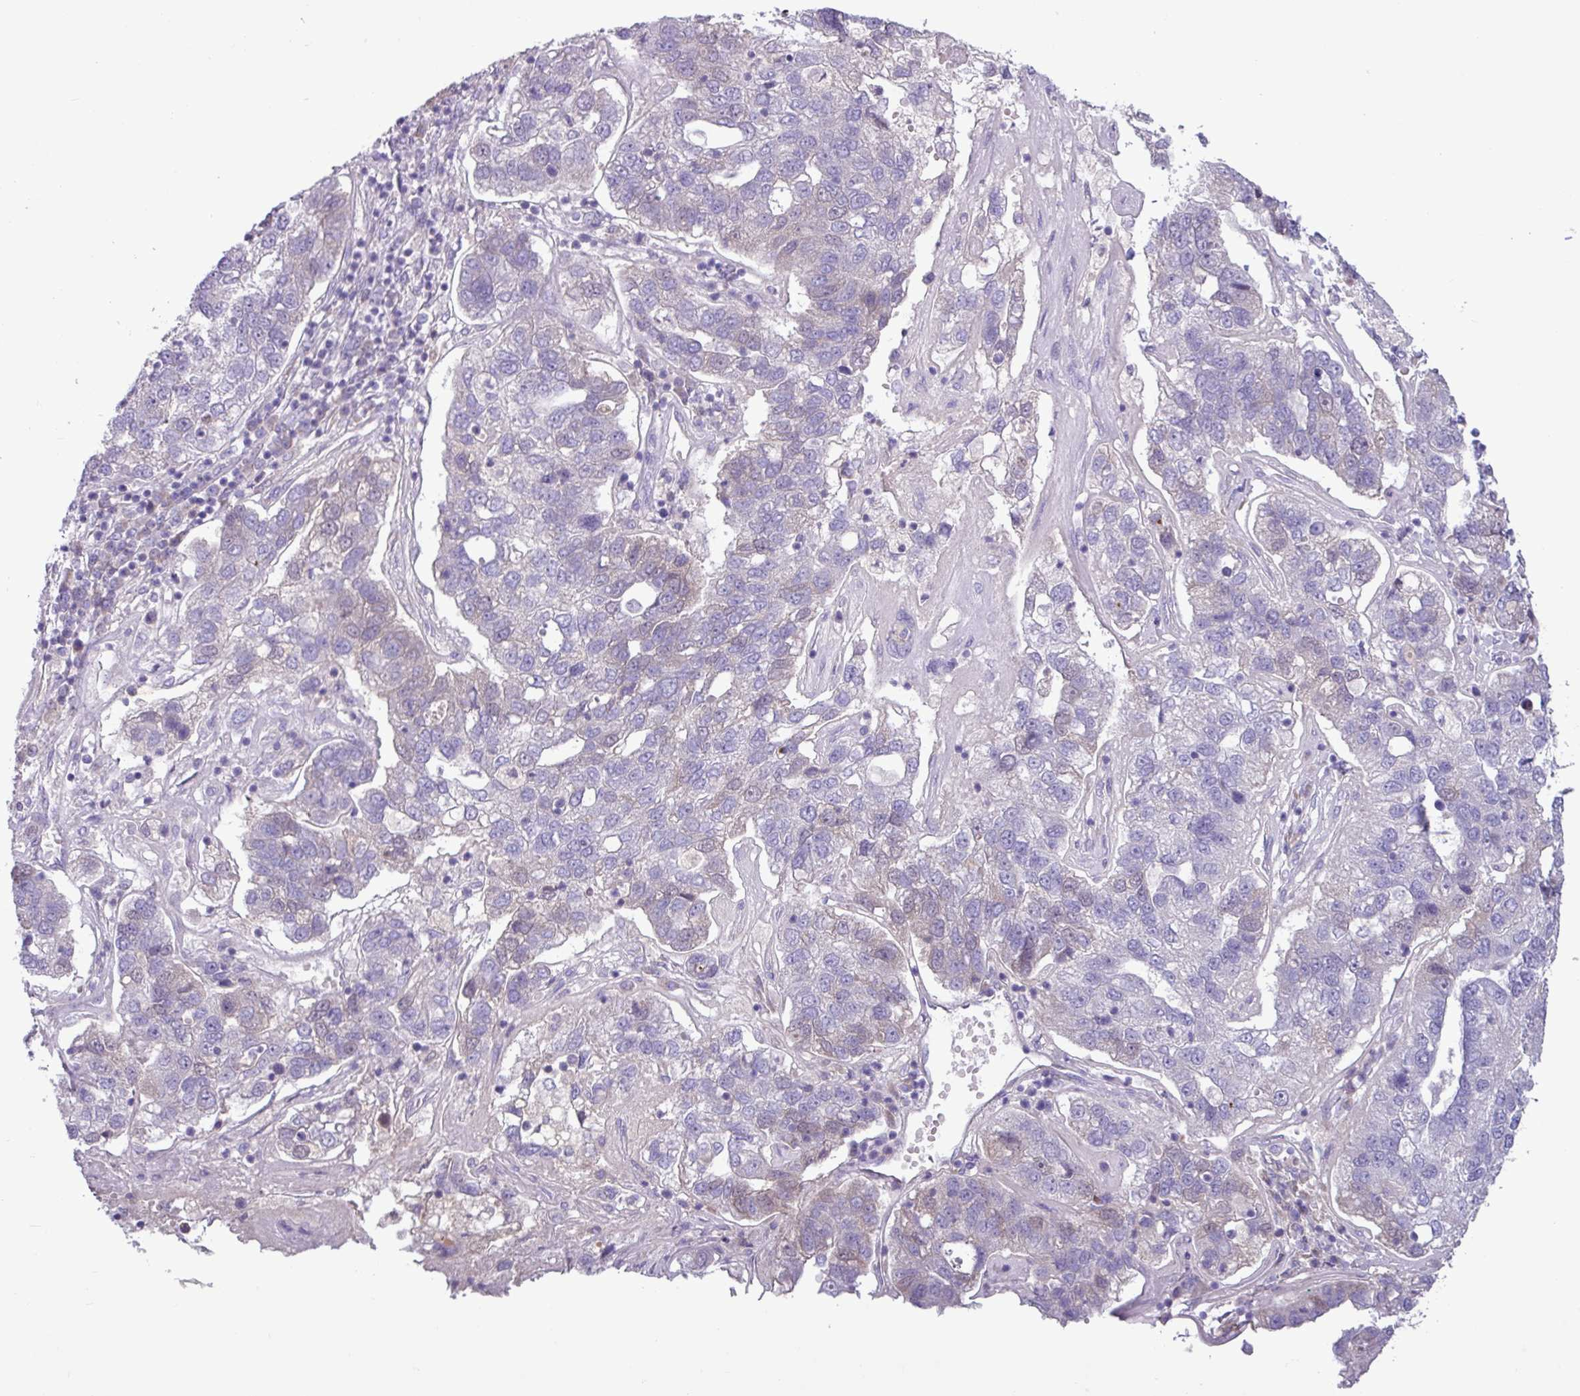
{"staining": {"intensity": "negative", "quantity": "none", "location": "none"}, "tissue": "pancreatic cancer", "cell_type": "Tumor cells", "image_type": "cancer", "snomed": [{"axis": "morphology", "description": "Adenocarcinoma, NOS"}, {"axis": "topography", "description": "Pancreas"}], "caption": "DAB immunohistochemical staining of human pancreatic cancer (adenocarcinoma) exhibits no significant positivity in tumor cells. The staining was performed using DAB (3,3'-diaminobenzidine) to visualize the protein expression in brown, while the nuclei were stained in blue with hematoxylin (Magnification: 20x).", "gene": "STIMATE", "patient": {"sex": "female", "age": 61}}